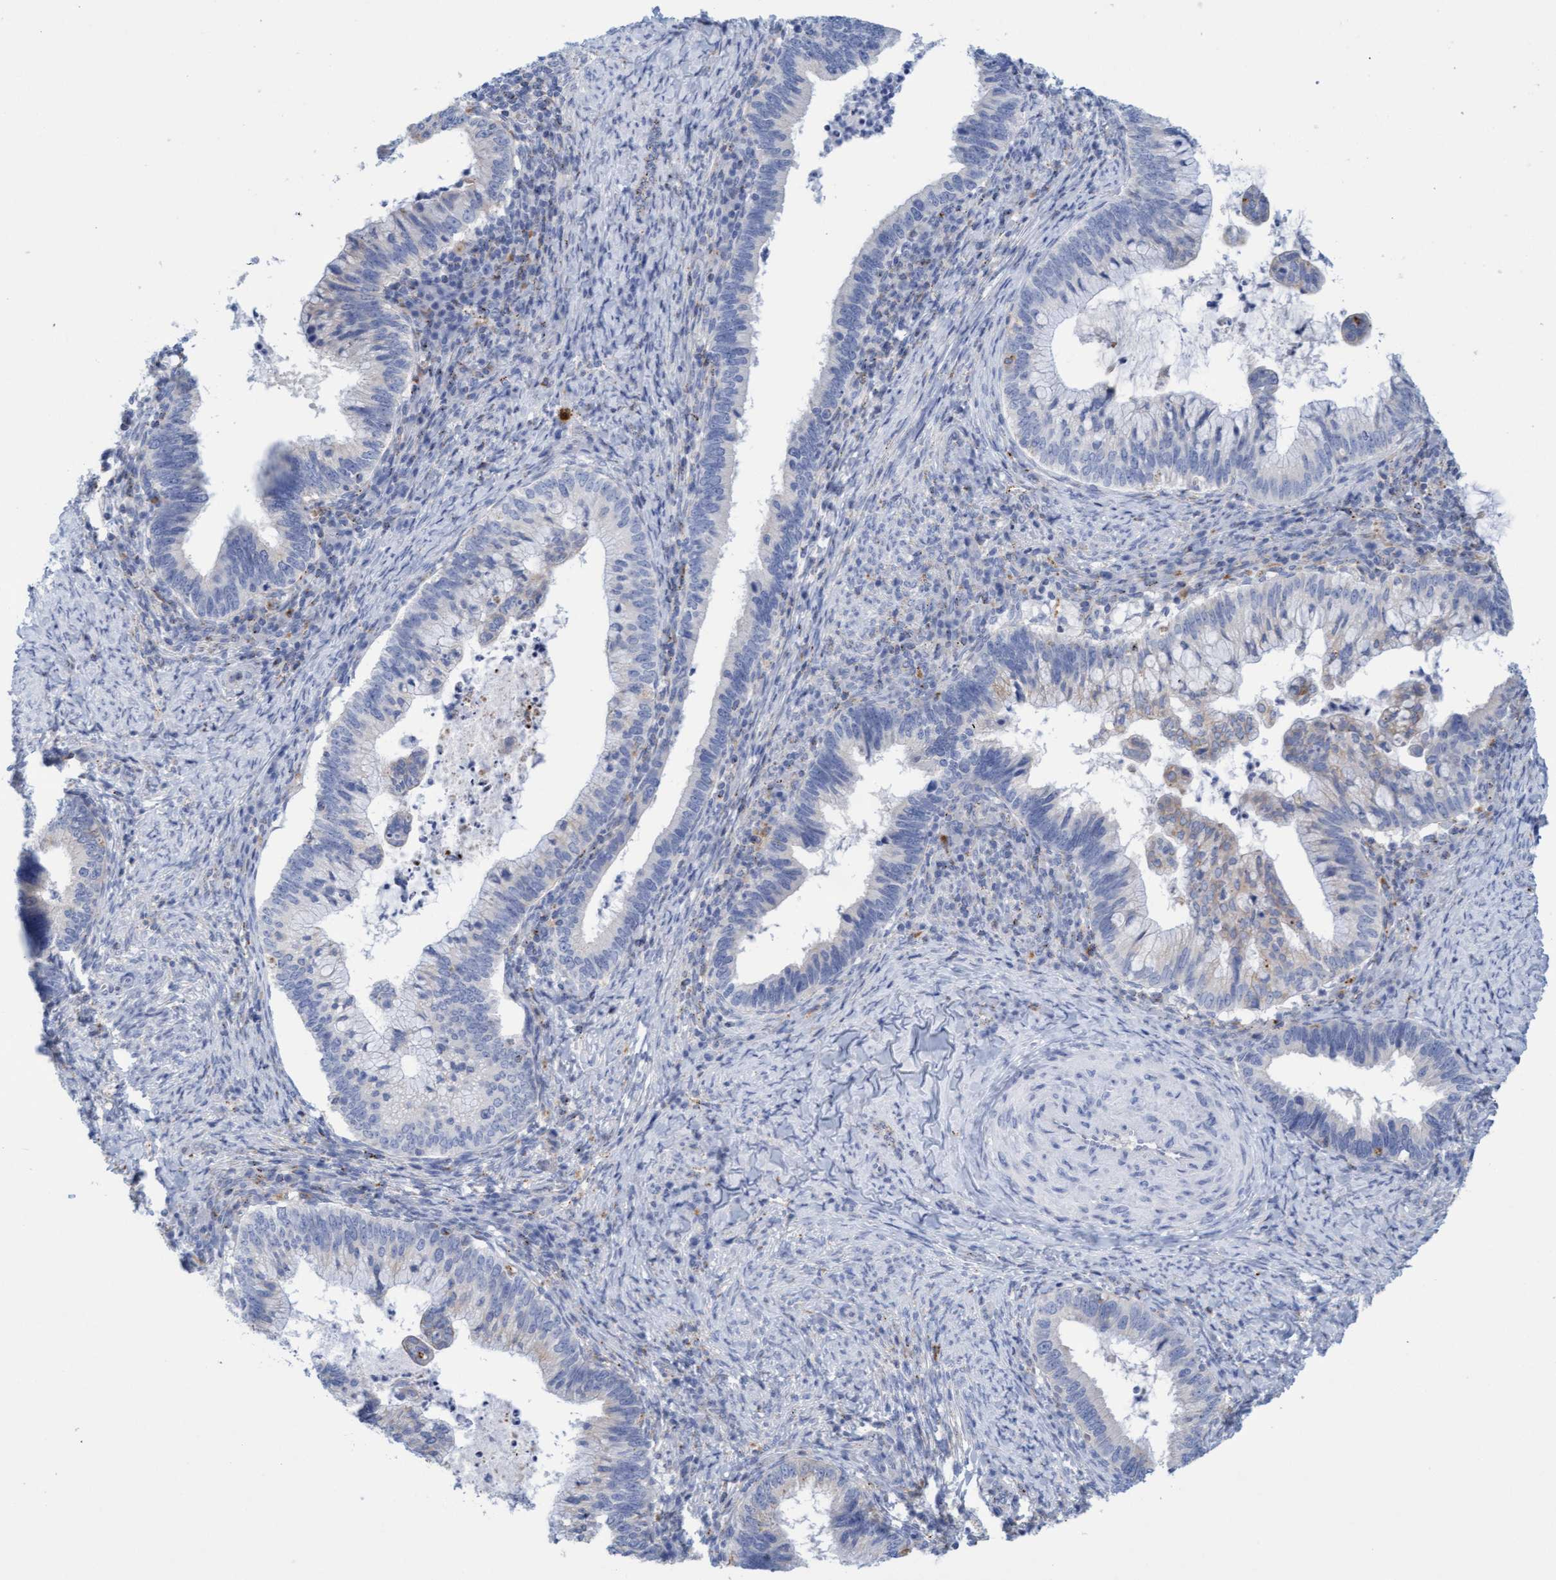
{"staining": {"intensity": "negative", "quantity": "none", "location": "none"}, "tissue": "cervical cancer", "cell_type": "Tumor cells", "image_type": "cancer", "snomed": [{"axis": "morphology", "description": "Adenocarcinoma, NOS"}, {"axis": "topography", "description": "Cervix"}], "caption": "Protein analysis of cervical cancer displays no significant positivity in tumor cells. Brightfield microscopy of immunohistochemistry stained with DAB (3,3'-diaminobenzidine) (brown) and hematoxylin (blue), captured at high magnification.", "gene": "SGSH", "patient": {"sex": "female", "age": 36}}